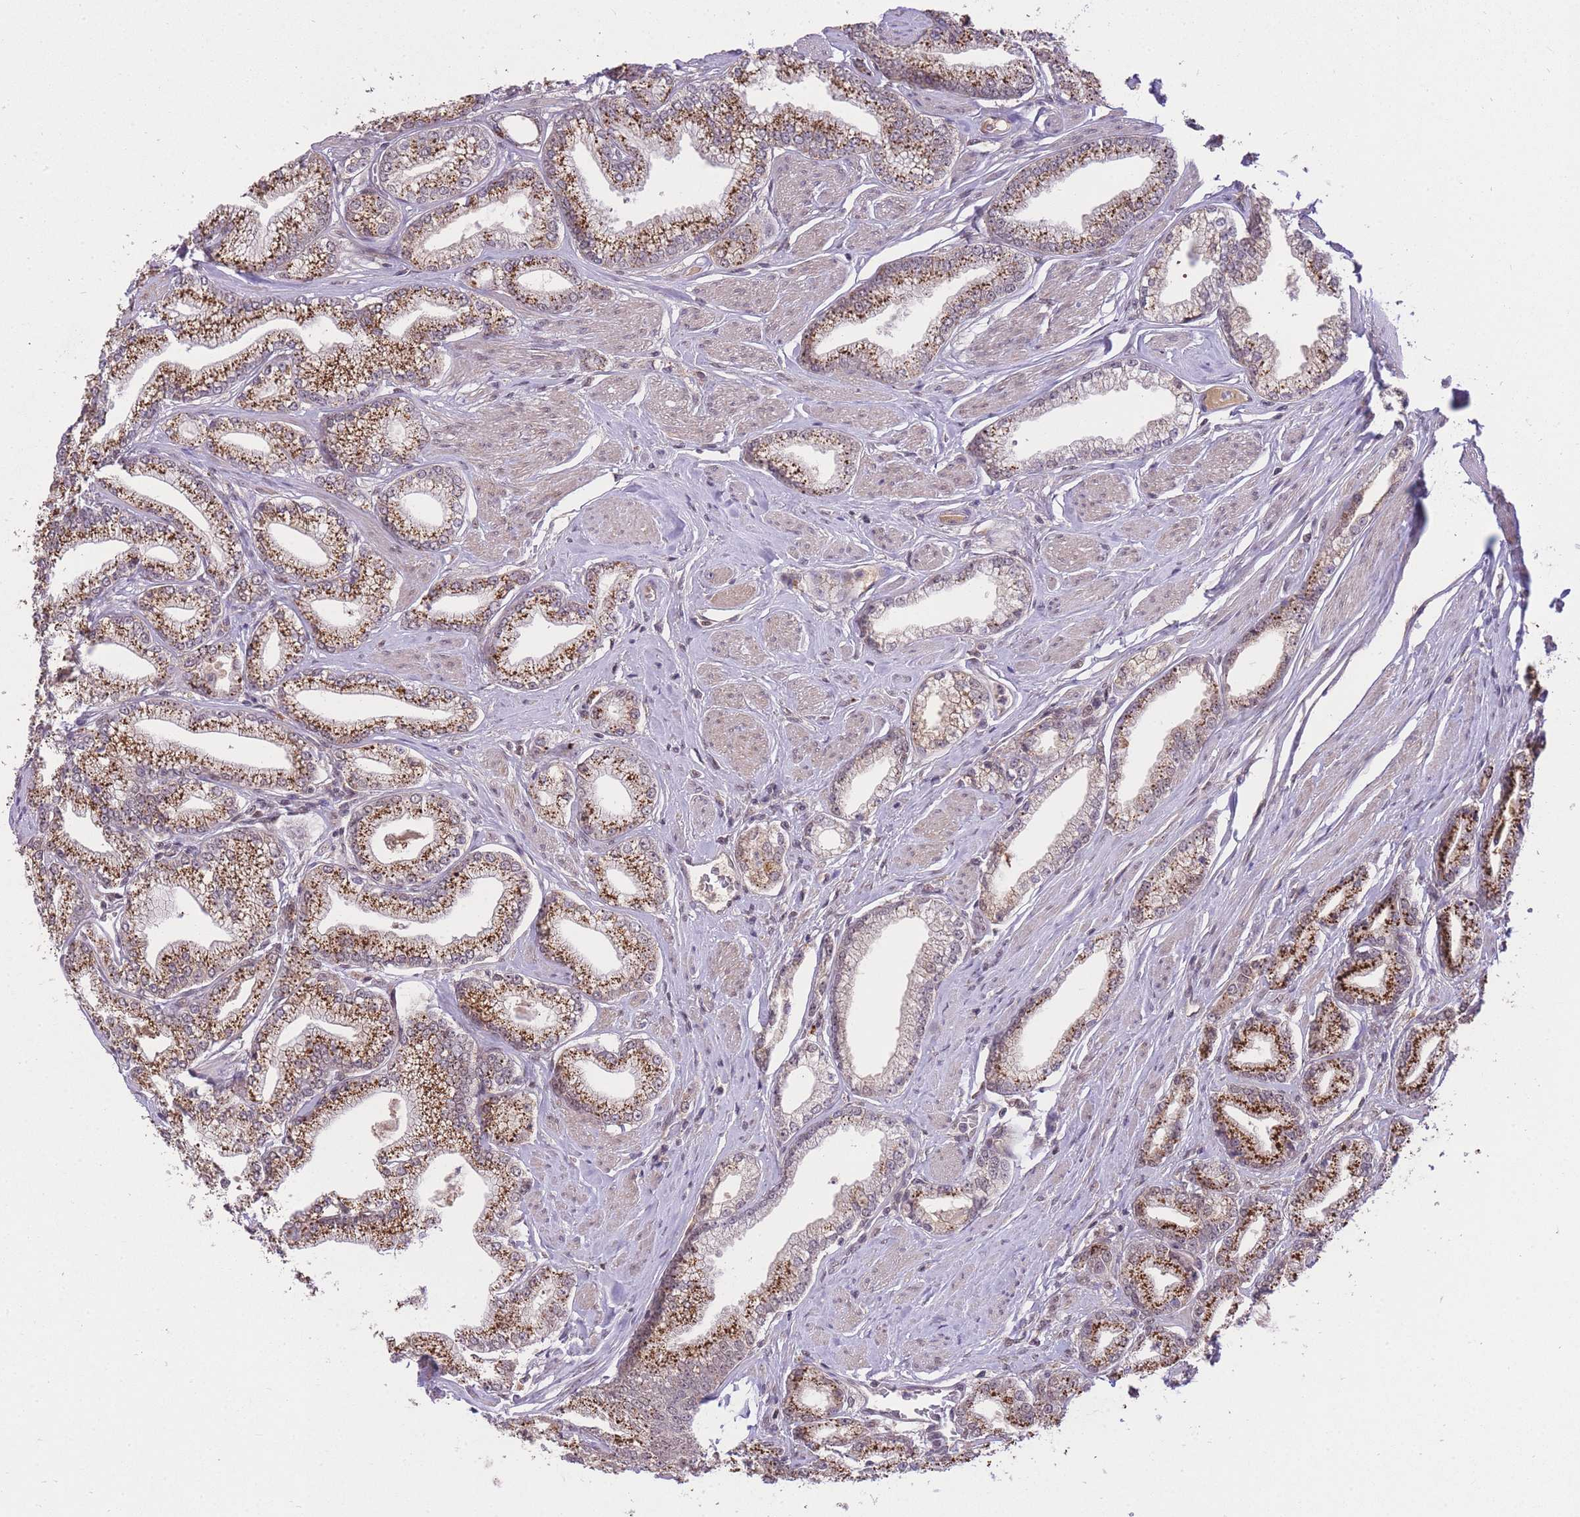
{"staining": {"intensity": "strong", "quantity": ">75%", "location": "cytoplasmic/membranous"}, "tissue": "prostate cancer", "cell_type": "Tumor cells", "image_type": "cancer", "snomed": [{"axis": "morphology", "description": "Adenocarcinoma, High grade"}, {"axis": "topography", "description": "Prostate"}], "caption": "Protein analysis of adenocarcinoma (high-grade) (prostate) tissue shows strong cytoplasmic/membranous positivity in approximately >75% of tumor cells.", "gene": "UBXN7", "patient": {"sex": "male", "age": 67}}